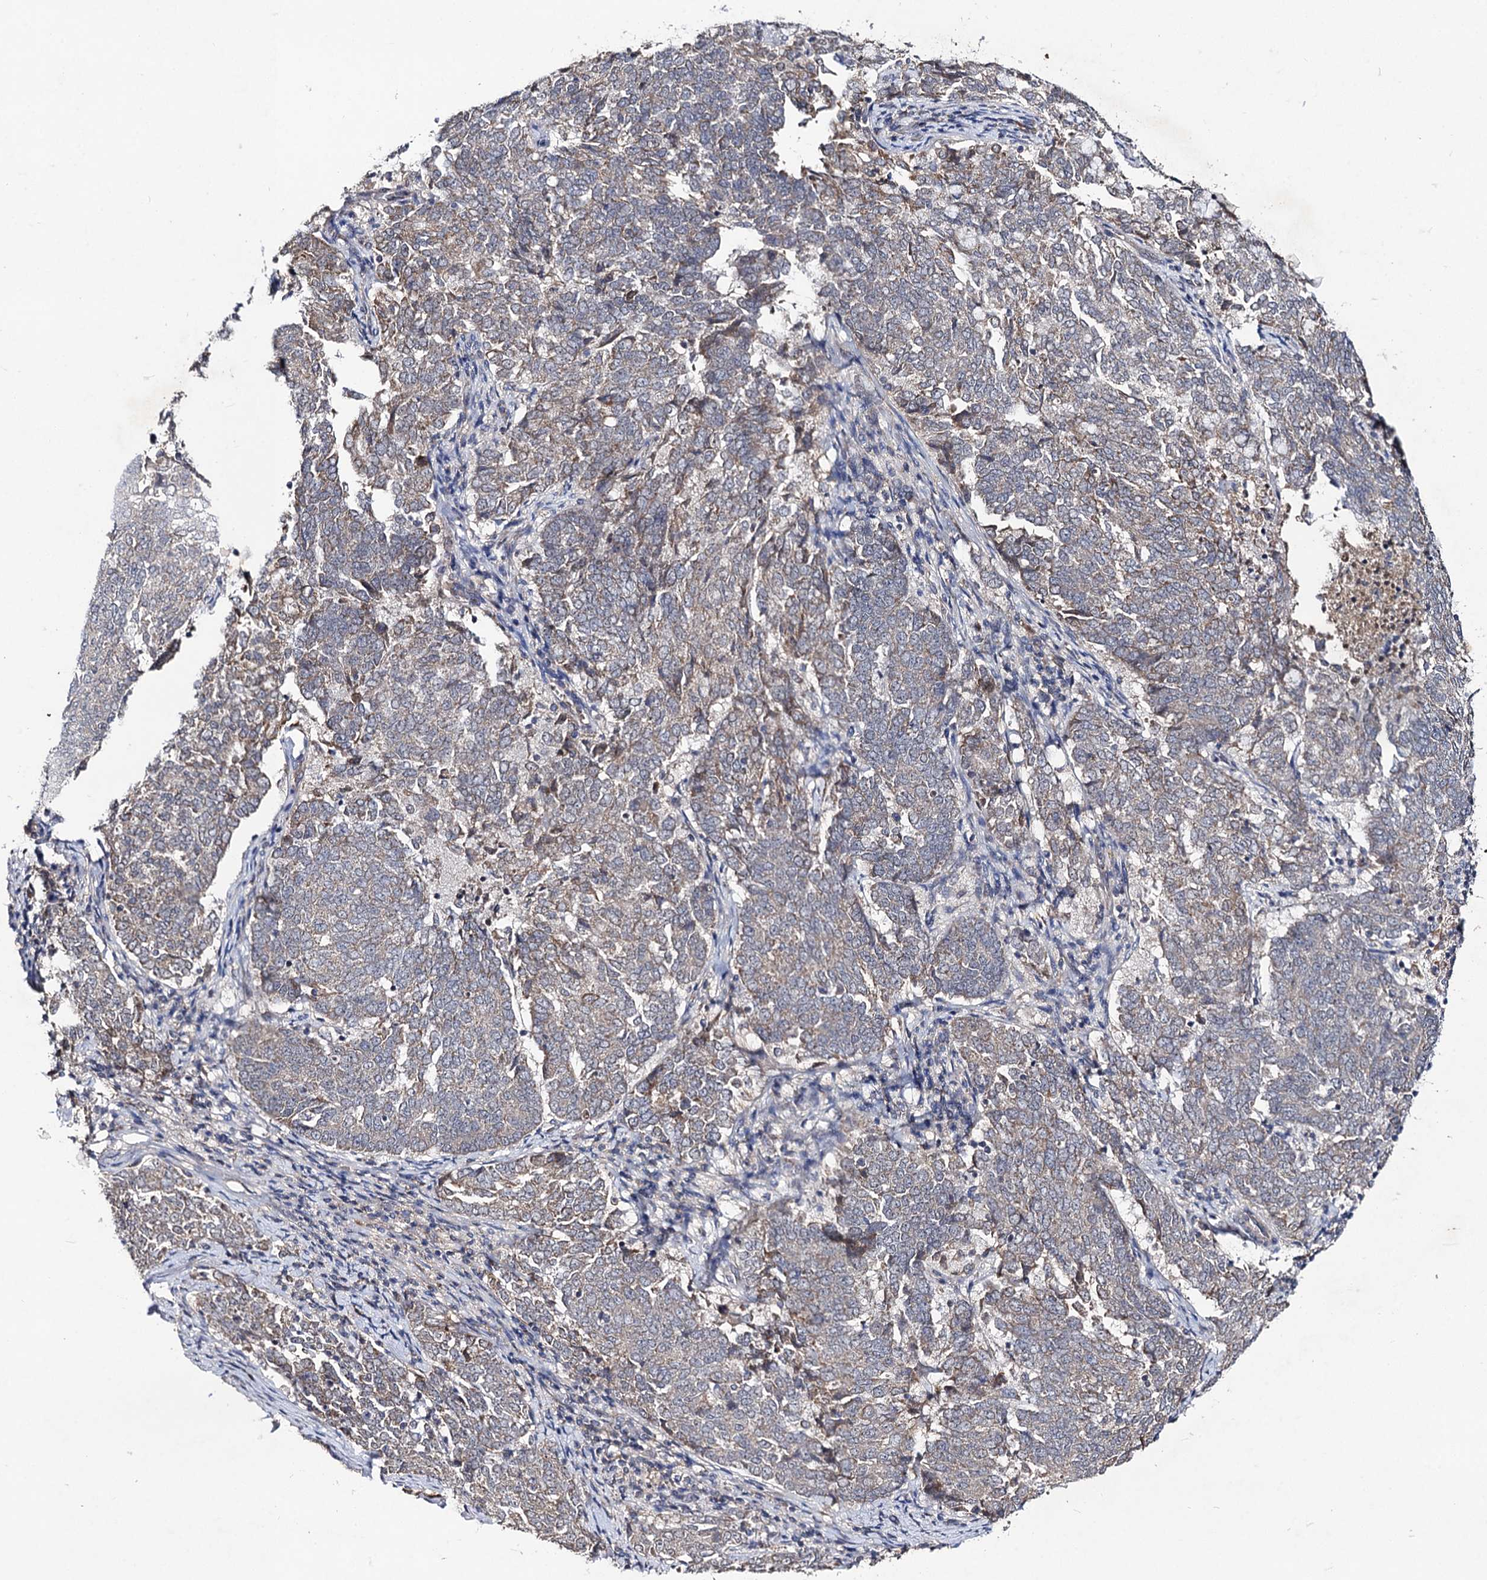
{"staining": {"intensity": "weak", "quantity": "25%-75%", "location": "cytoplasmic/membranous"}, "tissue": "endometrial cancer", "cell_type": "Tumor cells", "image_type": "cancer", "snomed": [{"axis": "morphology", "description": "Adenocarcinoma, NOS"}, {"axis": "topography", "description": "Endometrium"}], "caption": "The immunohistochemical stain highlights weak cytoplasmic/membranous positivity in tumor cells of endometrial cancer tissue.", "gene": "VPS37D", "patient": {"sex": "female", "age": 80}}